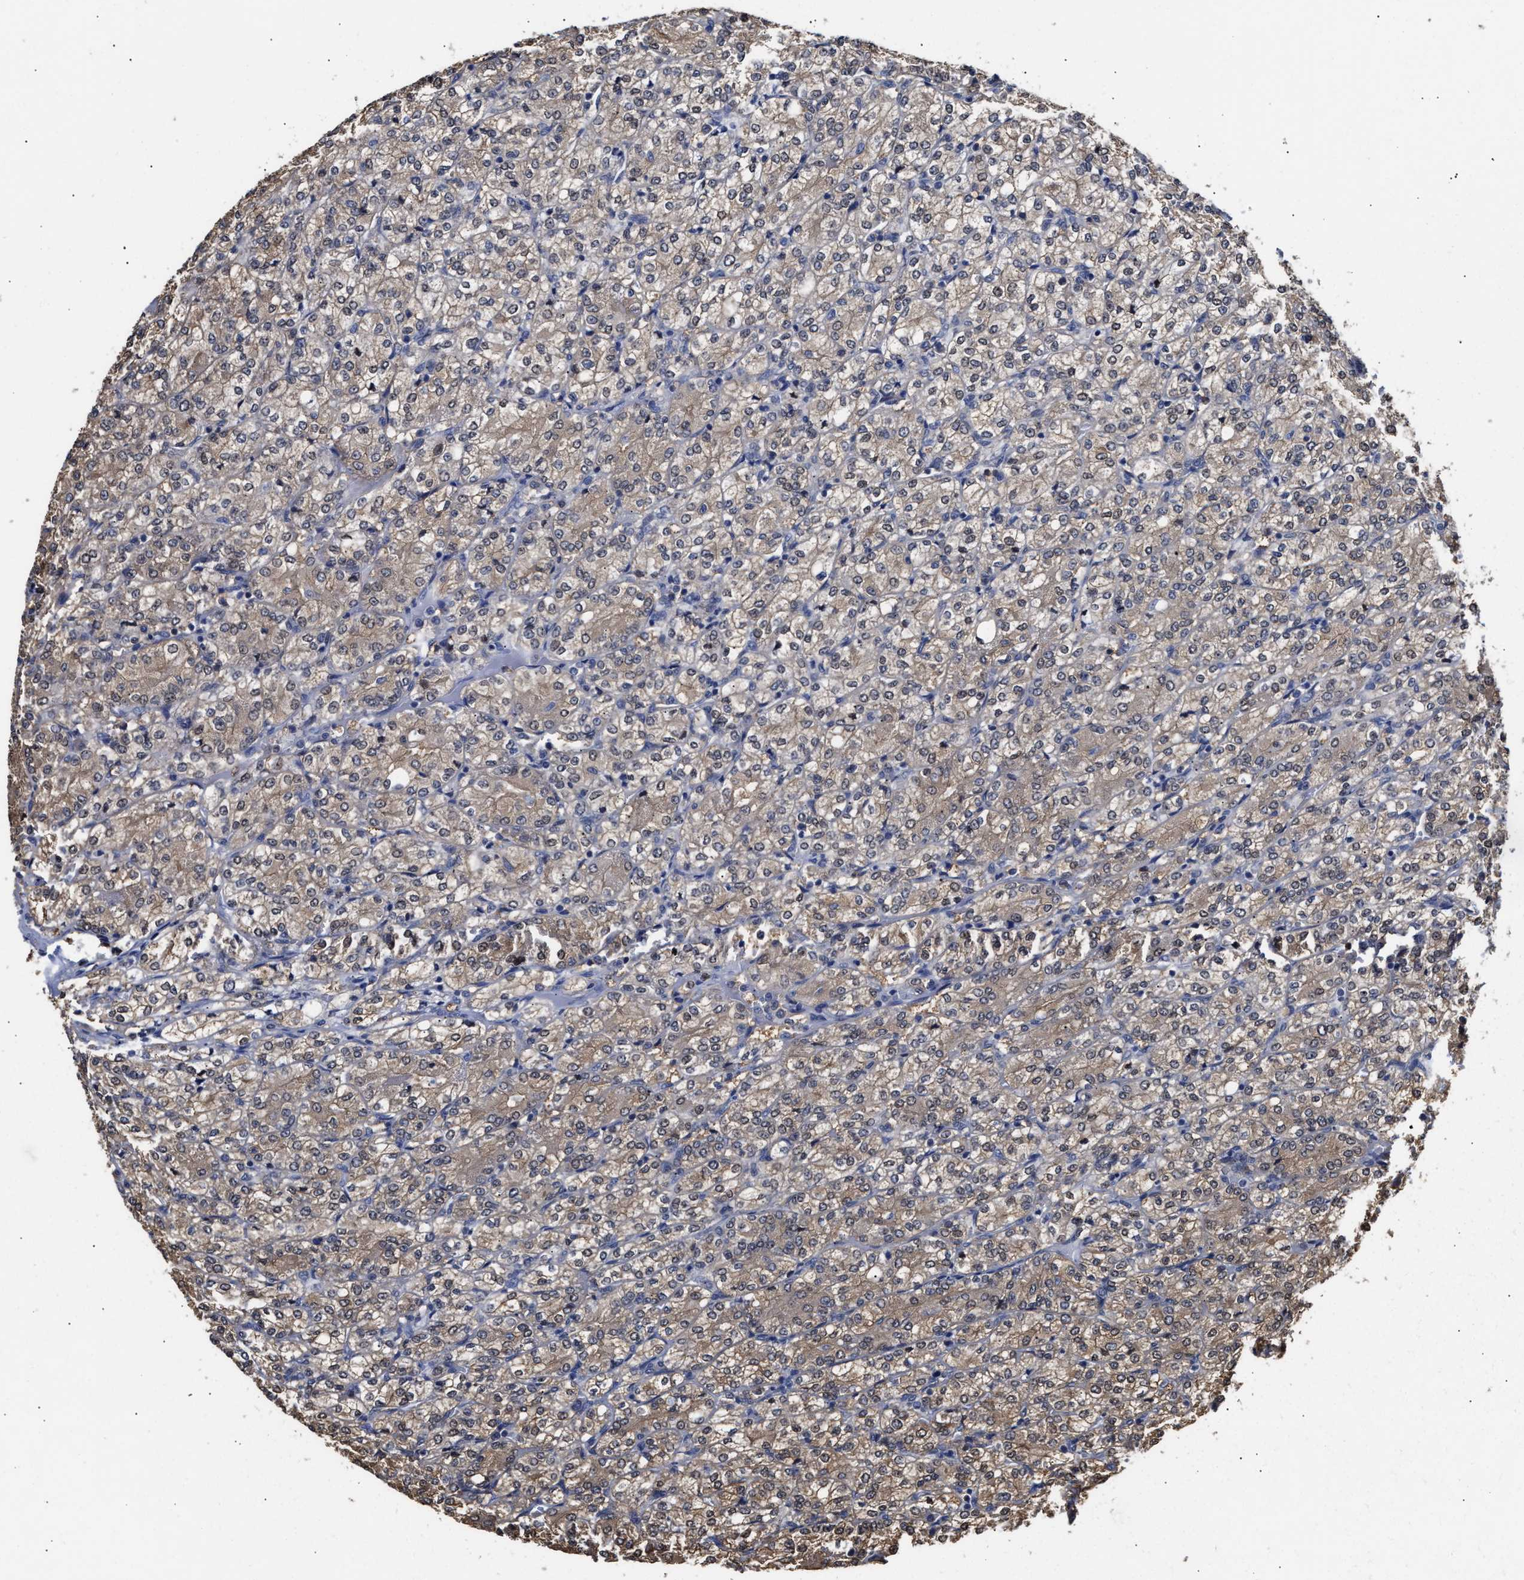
{"staining": {"intensity": "weak", "quantity": ">75%", "location": "cytoplasmic/membranous"}, "tissue": "renal cancer", "cell_type": "Tumor cells", "image_type": "cancer", "snomed": [{"axis": "morphology", "description": "Adenocarcinoma, NOS"}, {"axis": "topography", "description": "Kidney"}], "caption": "Renal cancer (adenocarcinoma) was stained to show a protein in brown. There is low levels of weak cytoplasmic/membranous positivity in about >75% of tumor cells.", "gene": "KLHDC1", "patient": {"sex": "male", "age": 77}}